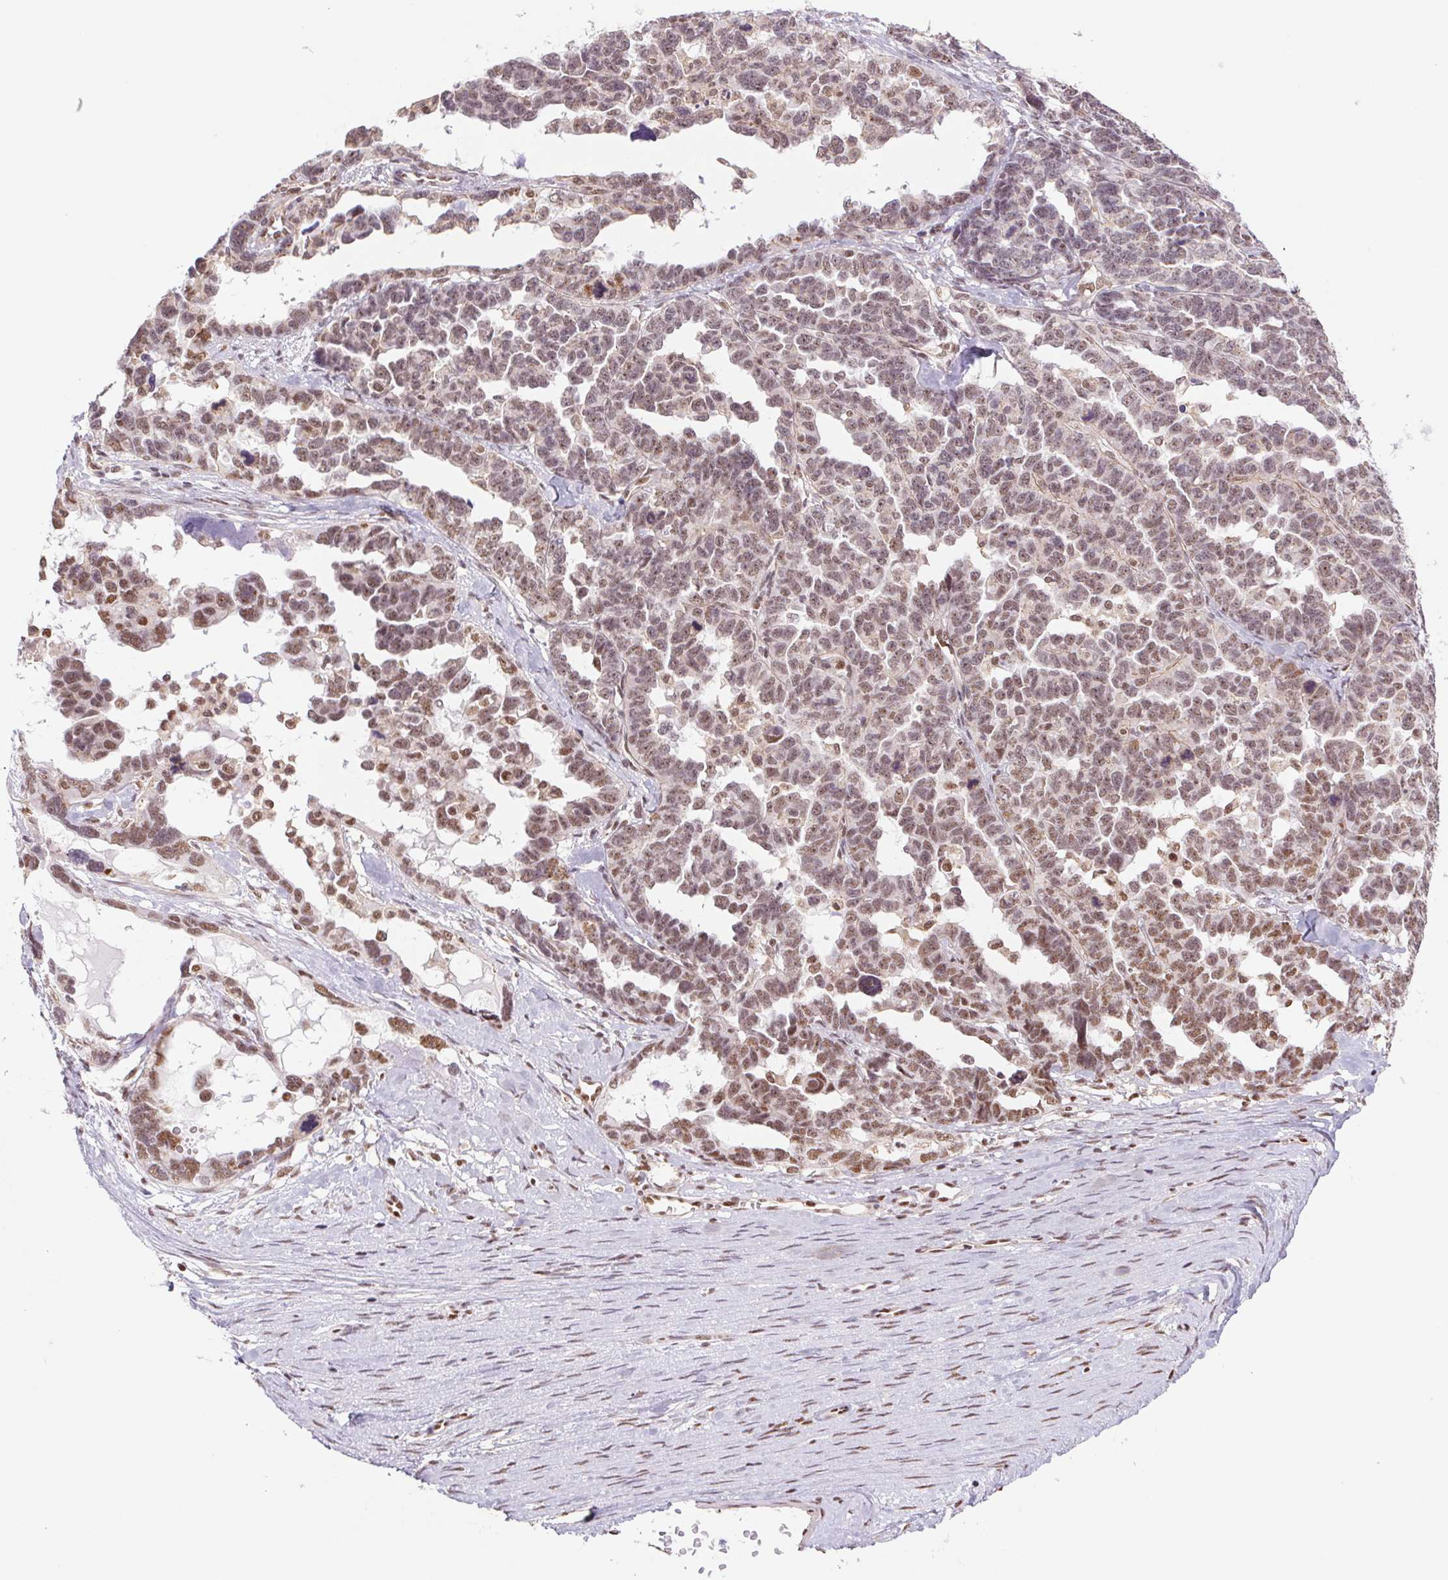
{"staining": {"intensity": "moderate", "quantity": ">75%", "location": "nuclear"}, "tissue": "ovarian cancer", "cell_type": "Tumor cells", "image_type": "cancer", "snomed": [{"axis": "morphology", "description": "Cystadenocarcinoma, serous, NOS"}, {"axis": "topography", "description": "Ovary"}], "caption": "Ovarian cancer (serous cystadenocarcinoma) stained for a protein reveals moderate nuclear positivity in tumor cells.", "gene": "CWC25", "patient": {"sex": "female", "age": 69}}